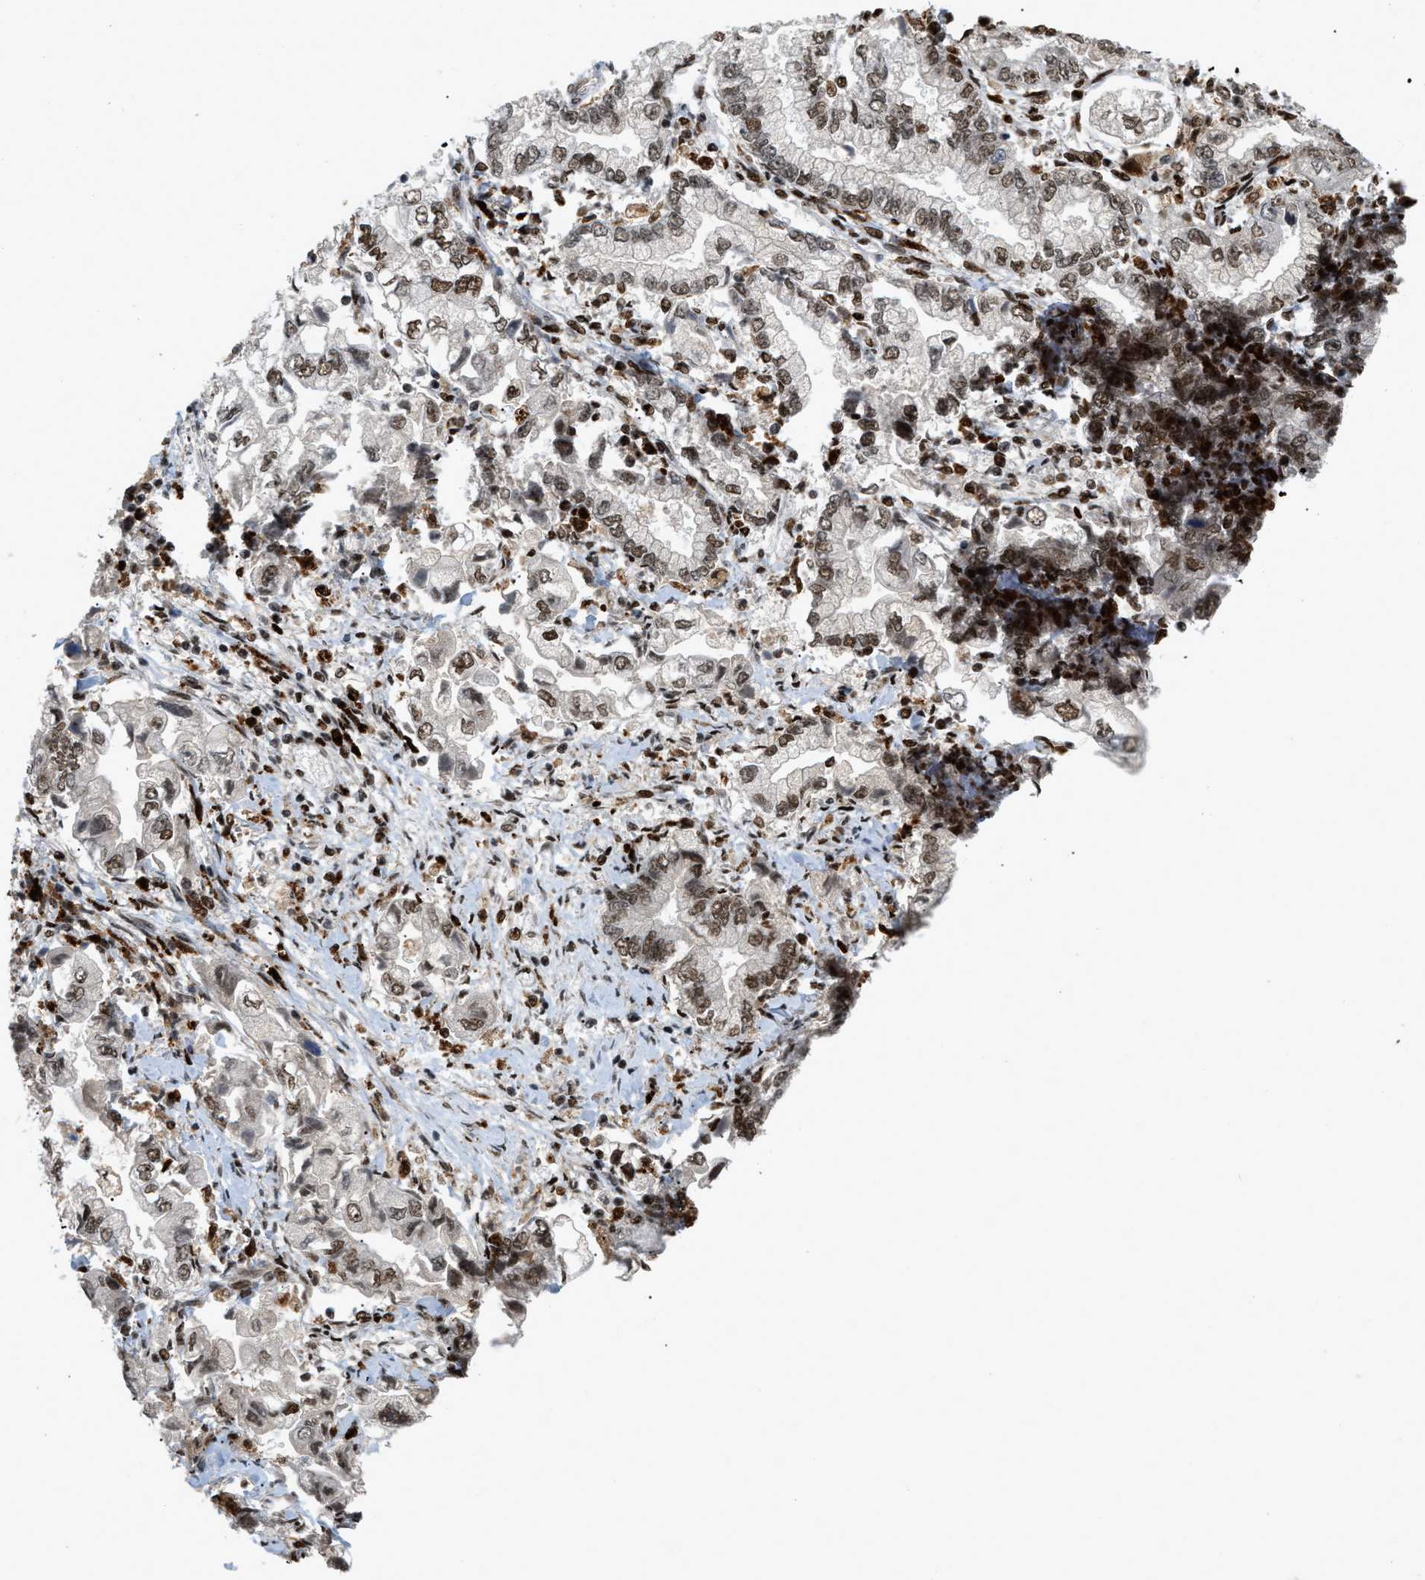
{"staining": {"intensity": "strong", "quantity": "25%-75%", "location": "nuclear"}, "tissue": "stomach cancer", "cell_type": "Tumor cells", "image_type": "cancer", "snomed": [{"axis": "morphology", "description": "Normal tissue, NOS"}, {"axis": "morphology", "description": "Adenocarcinoma, NOS"}, {"axis": "topography", "description": "Stomach"}], "caption": "Immunohistochemistry (IHC) (DAB) staining of stomach cancer exhibits strong nuclear protein staining in approximately 25%-75% of tumor cells.", "gene": "NUMA1", "patient": {"sex": "male", "age": 62}}